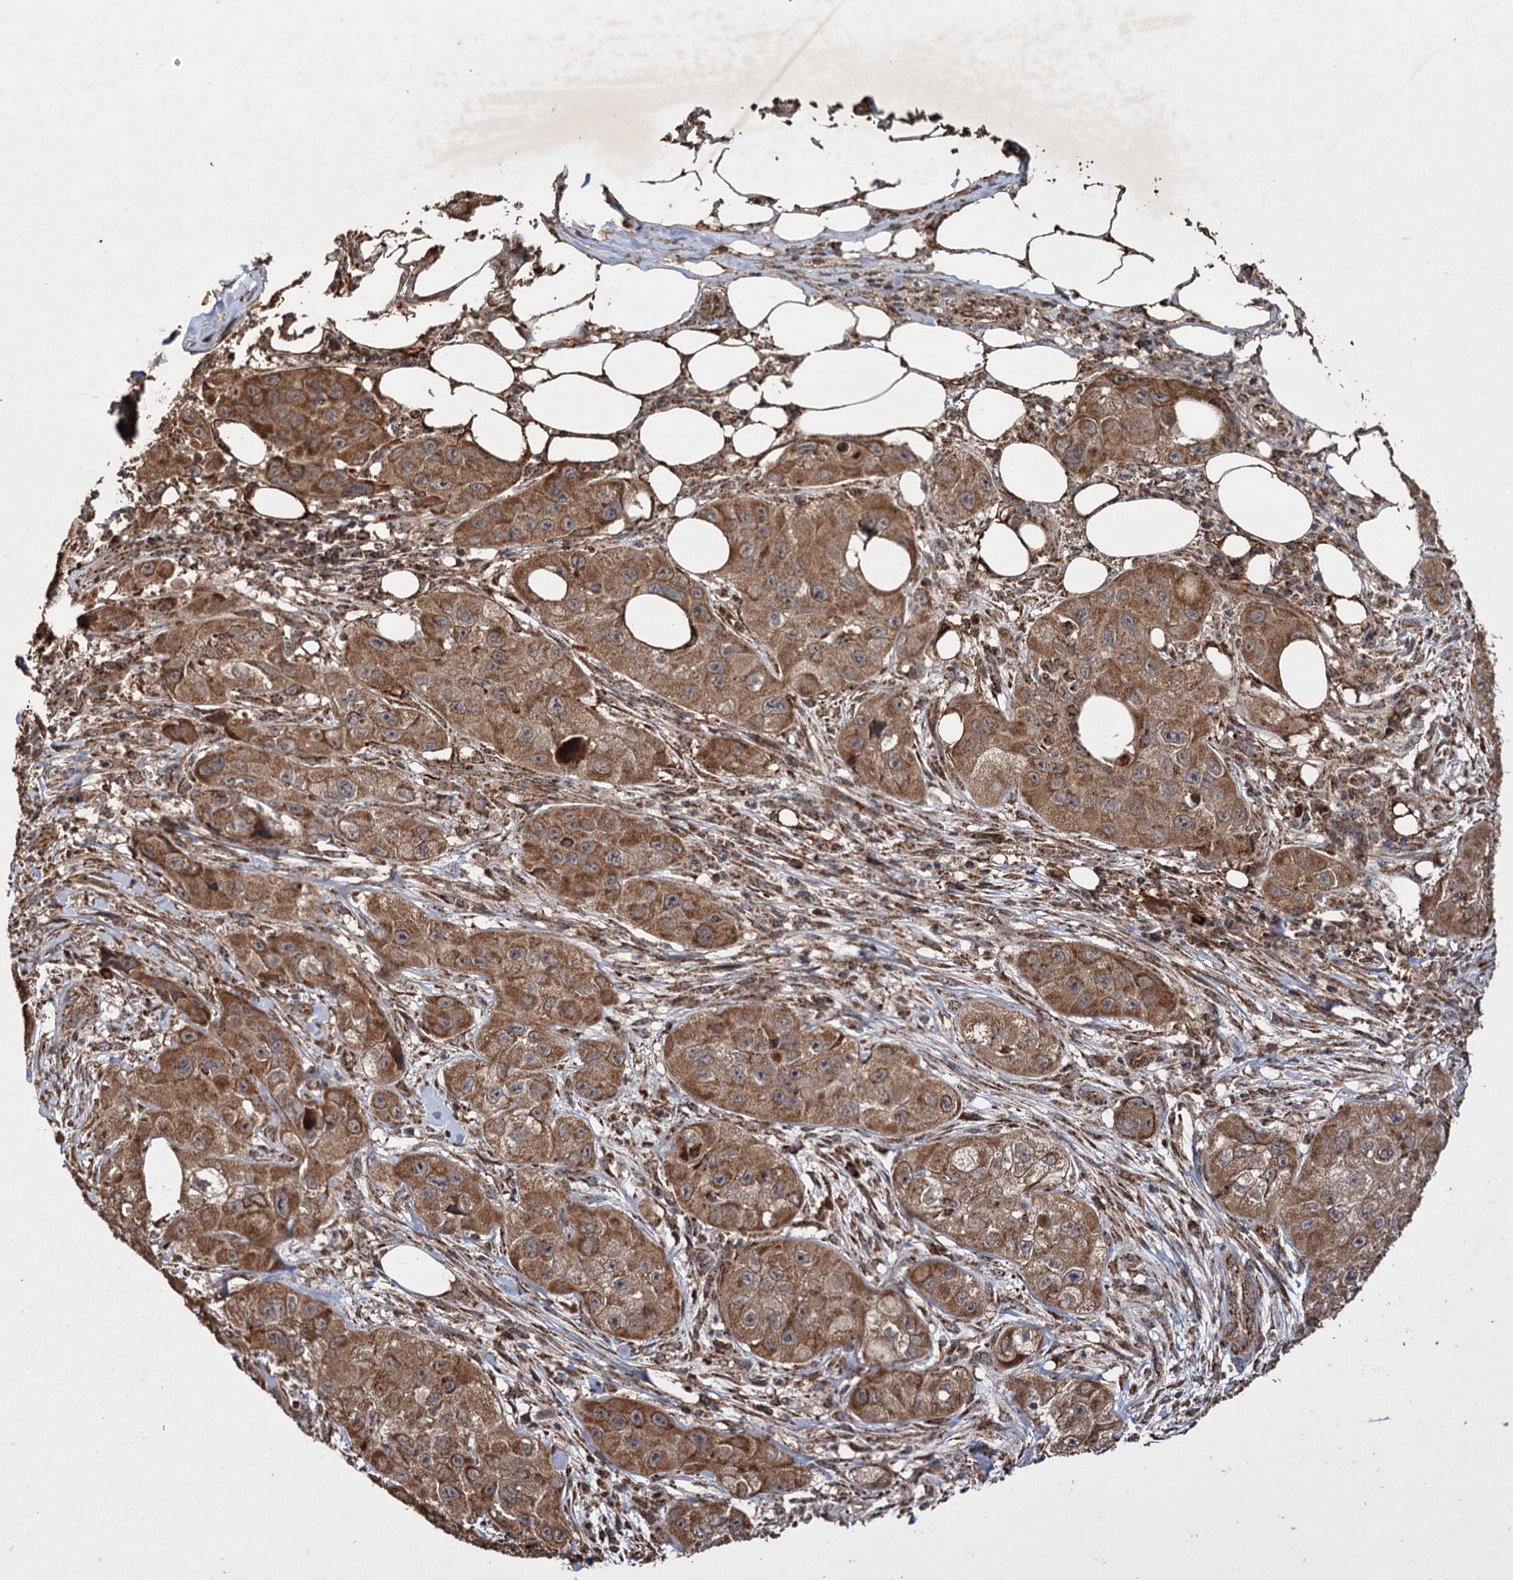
{"staining": {"intensity": "moderate", "quantity": ">75%", "location": "cytoplasmic/membranous"}, "tissue": "skin cancer", "cell_type": "Tumor cells", "image_type": "cancer", "snomed": [{"axis": "morphology", "description": "Squamous cell carcinoma, NOS"}, {"axis": "topography", "description": "Skin"}, {"axis": "topography", "description": "Subcutis"}], "caption": "High-magnification brightfield microscopy of squamous cell carcinoma (skin) stained with DAB (brown) and counterstained with hematoxylin (blue). tumor cells exhibit moderate cytoplasmic/membranous positivity is appreciated in about>75% of cells.", "gene": "IPO4", "patient": {"sex": "male", "age": 73}}